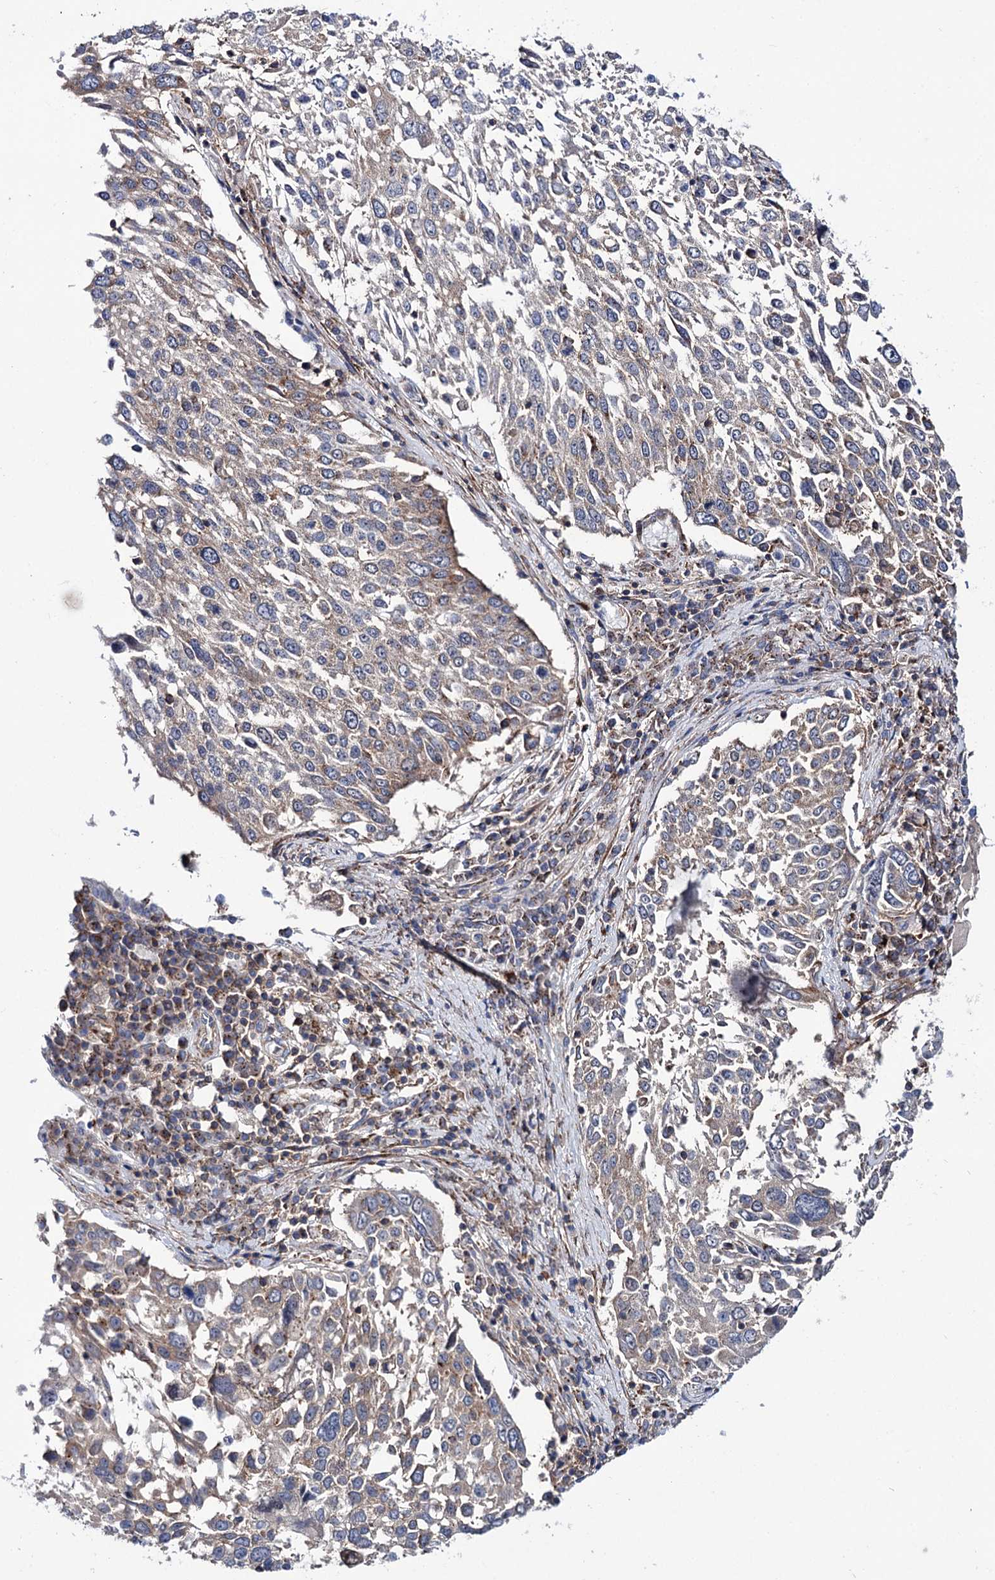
{"staining": {"intensity": "weak", "quantity": "<25%", "location": "cytoplasmic/membranous"}, "tissue": "lung cancer", "cell_type": "Tumor cells", "image_type": "cancer", "snomed": [{"axis": "morphology", "description": "Squamous cell carcinoma, NOS"}, {"axis": "topography", "description": "Lung"}], "caption": "This is an immunohistochemistry micrograph of lung squamous cell carcinoma. There is no positivity in tumor cells.", "gene": "DEF6", "patient": {"sex": "male", "age": 65}}